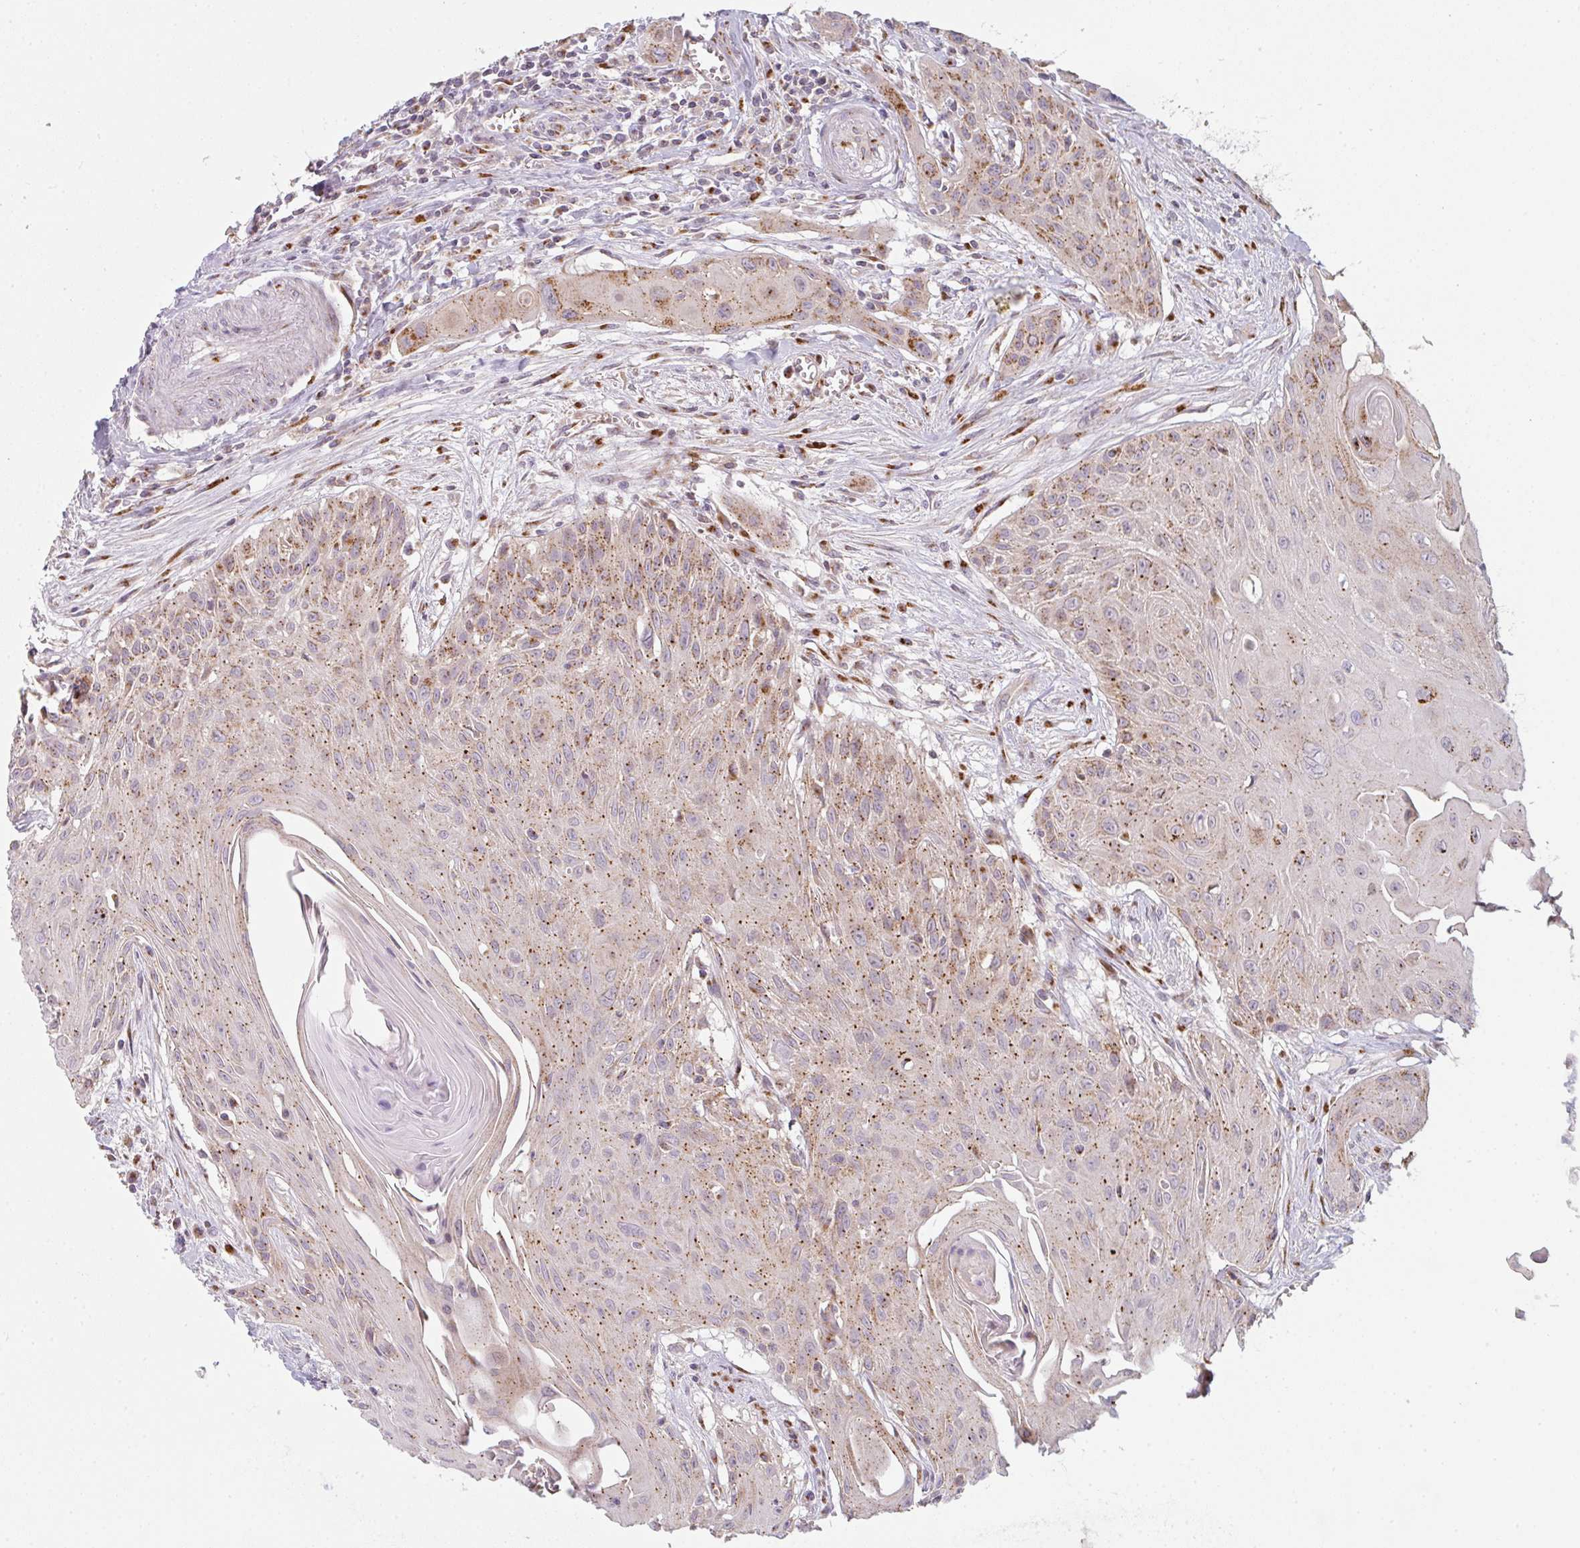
{"staining": {"intensity": "moderate", "quantity": ">75%", "location": "cytoplasmic/membranous"}, "tissue": "head and neck cancer", "cell_type": "Tumor cells", "image_type": "cancer", "snomed": [{"axis": "morphology", "description": "Squamous cell carcinoma, NOS"}, {"axis": "topography", "description": "Lymph node"}, {"axis": "topography", "description": "Salivary gland"}, {"axis": "topography", "description": "Head-Neck"}], "caption": "Immunohistochemical staining of head and neck squamous cell carcinoma displays medium levels of moderate cytoplasmic/membranous protein staining in about >75% of tumor cells.", "gene": "GVQW3", "patient": {"sex": "female", "age": 74}}